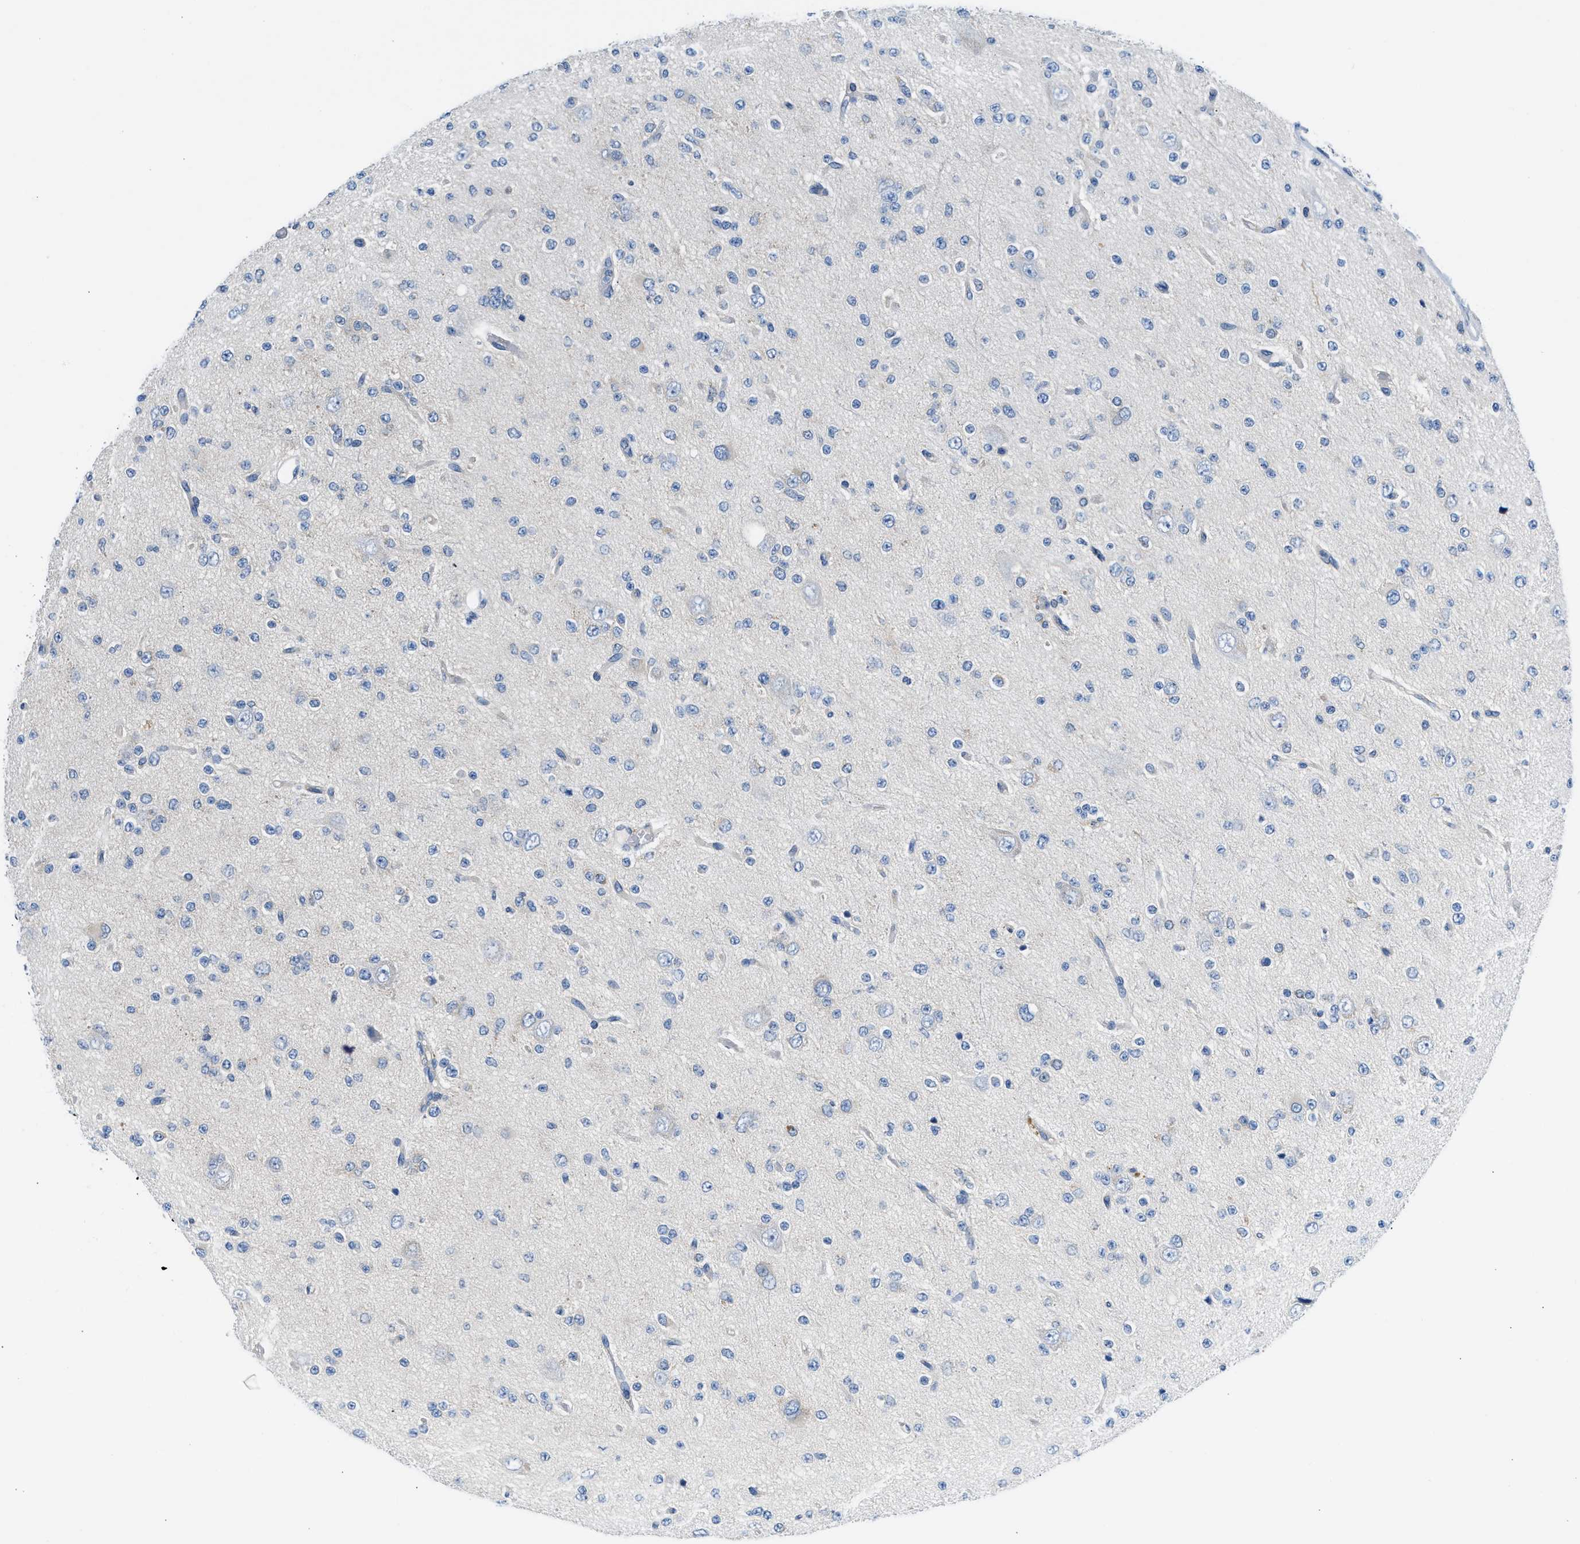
{"staining": {"intensity": "negative", "quantity": "none", "location": "none"}, "tissue": "glioma", "cell_type": "Tumor cells", "image_type": "cancer", "snomed": [{"axis": "morphology", "description": "Glioma, malignant, Low grade"}, {"axis": "topography", "description": "Brain"}], "caption": "An immunohistochemistry (IHC) micrograph of glioma is shown. There is no staining in tumor cells of glioma. (DAB (3,3'-diaminobenzidine) immunohistochemistry with hematoxylin counter stain).", "gene": "BNC2", "patient": {"sex": "male", "age": 38}}